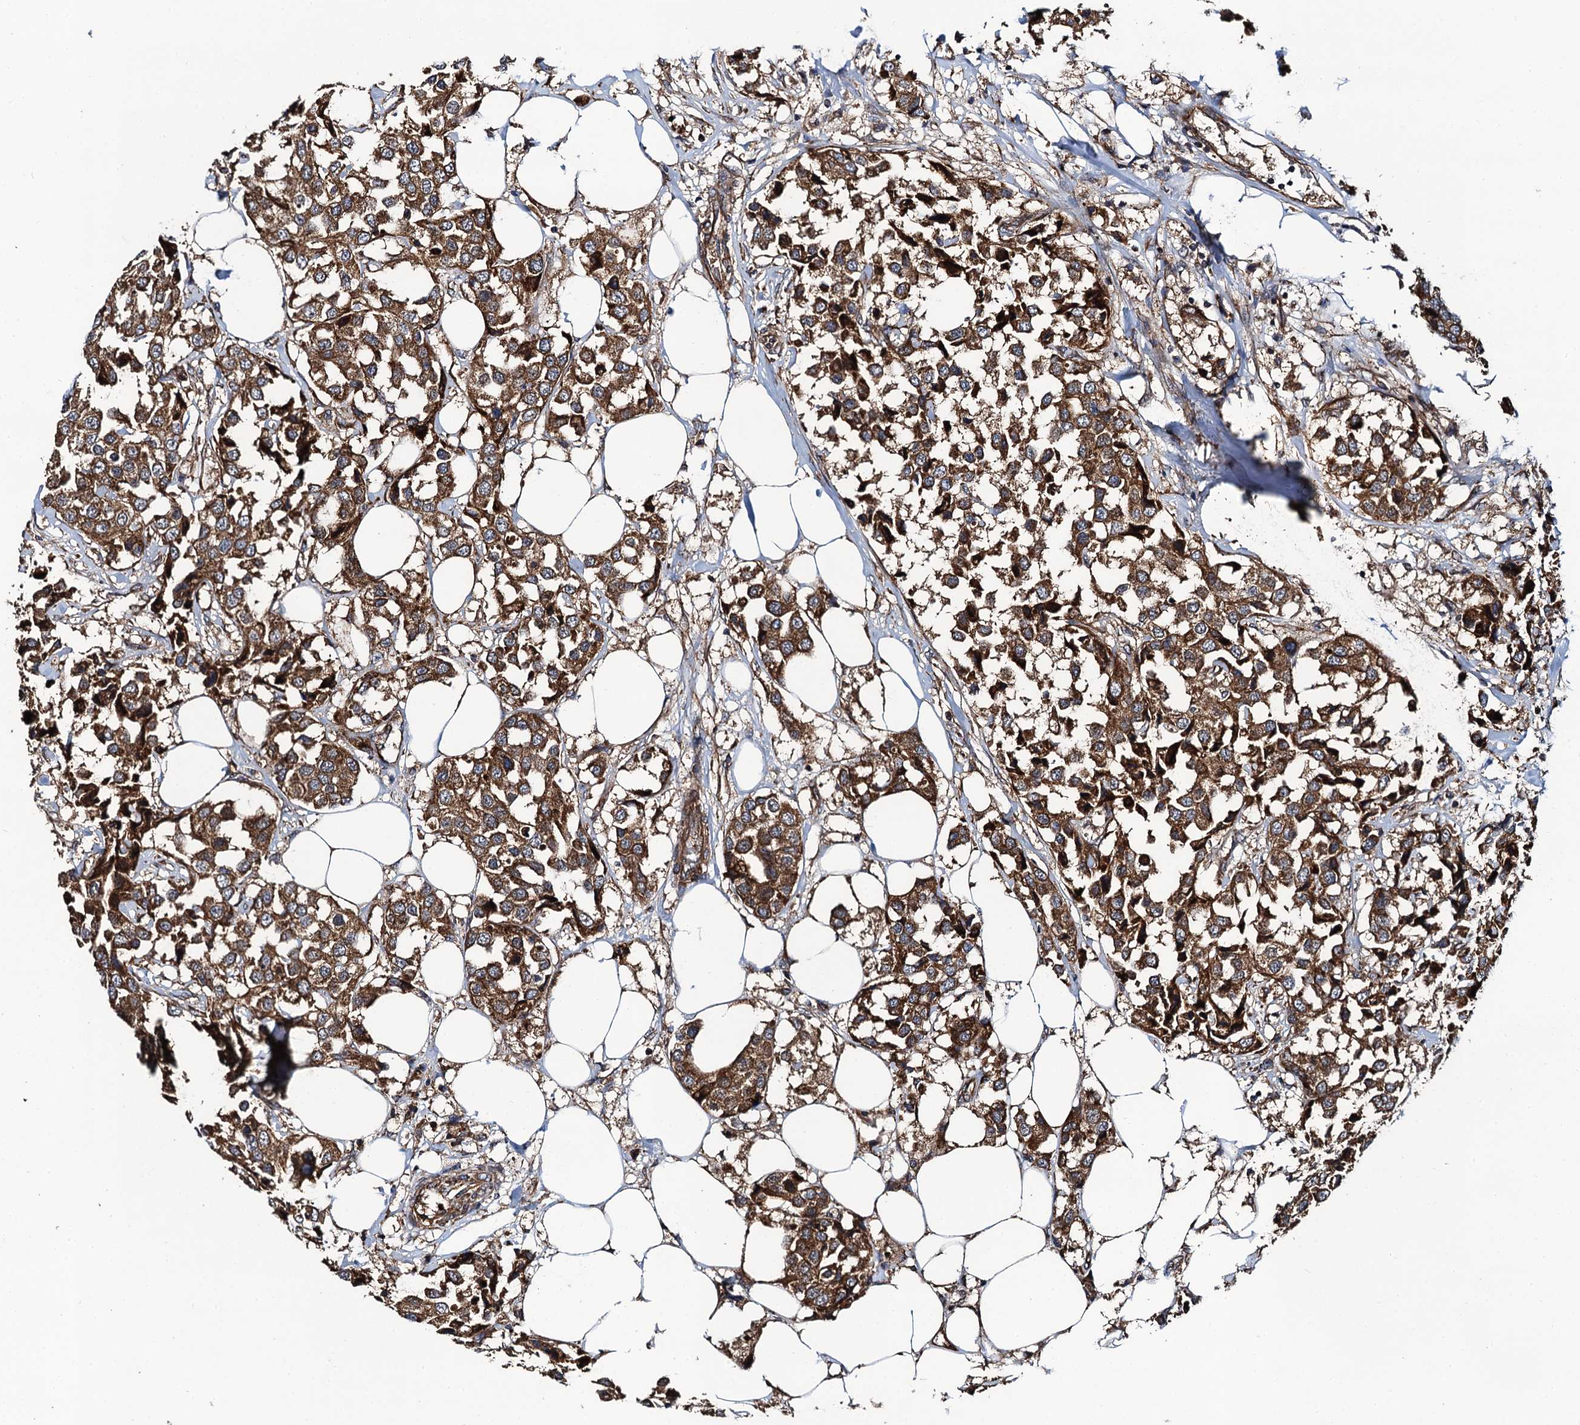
{"staining": {"intensity": "strong", "quantity": ">75%", "location": "cytoplasmic/membranous"}, "tissue": "breast cancer", "cell_type": "Tumor cells", "image_type": "cancer", "snomed": [{"axis": "morphology", "description": "Duct carcinoma"}, {"axis": "topography", "description": "Breast"}], "caption": "This image exhibits breast cancer (invasive ductal carcinoma) stained with IHC to label a protein in brown. The cytoplasmic/membranous of tumor cells show strong positivity for the protein. Nuclei are counter-stained blue.", "gene": "NEK1", "patient": {"sex": "female", "age": 80}}